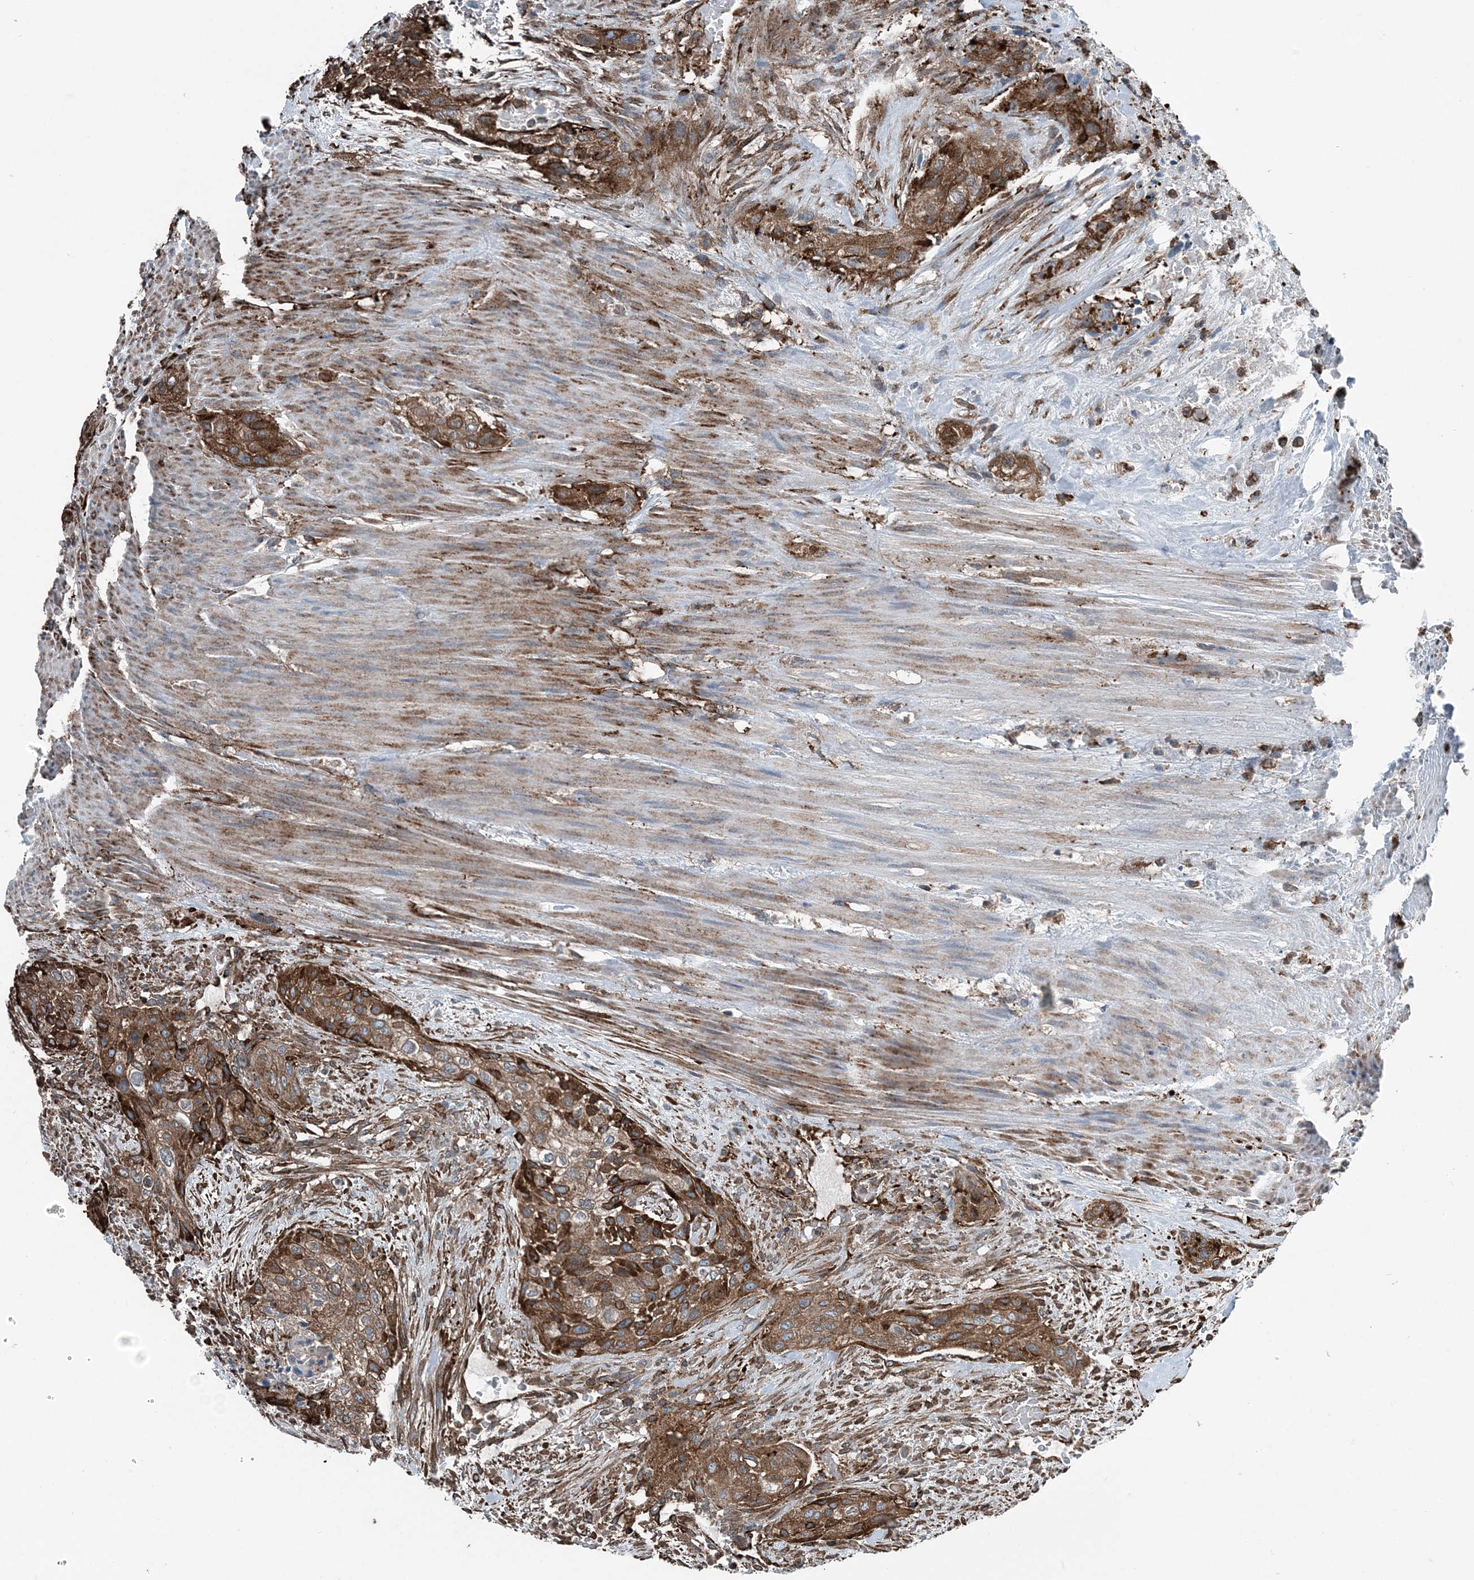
{"staining": {"intensity": "strong", "quantity": ">75%", "location": "cytoplasmic/membranous"}, "tissue": "urothelial cancer", "cell_type": "Tumor cells", "image_type": "cancer", "snomed": [{"axis": "morphology", "description": "Urothelial carcinoma, High grade"}, {"axis": "topography", "description": "Urinary bladder"}], "caption": "A high amount of strong cytoplasmic/membranous staining is present in about >75% of tumor cells in urothelial carcinoma (high-grade) tissue.", "gene": "CFL1", "patient": {"sex": "male", "age": 35}}